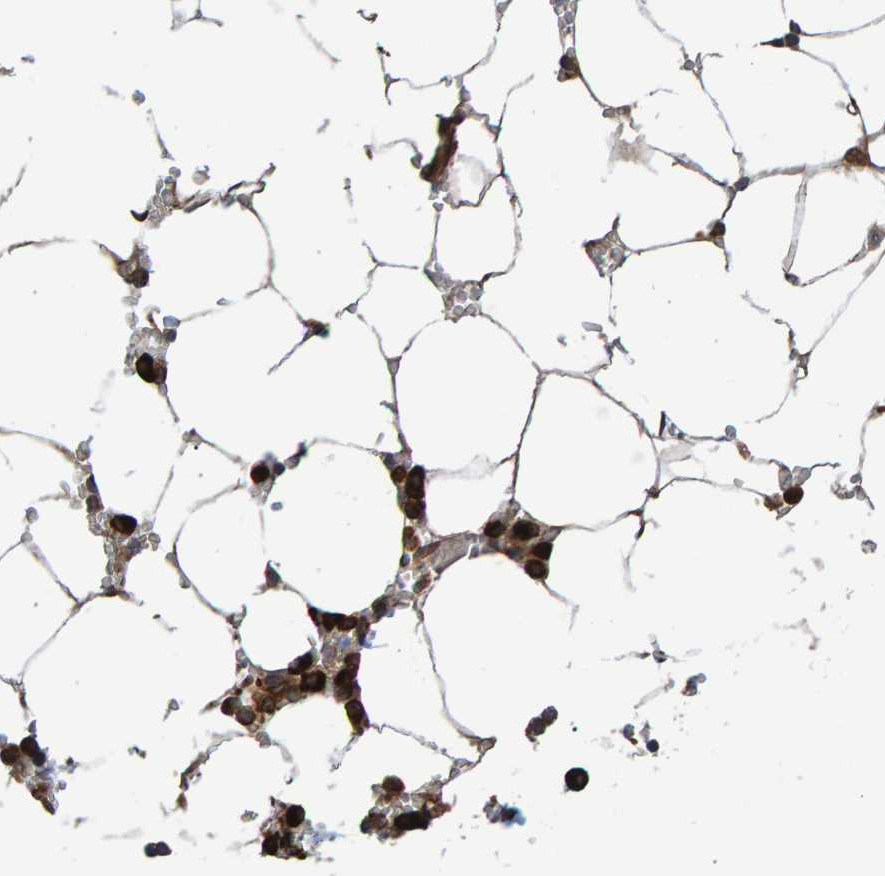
{"staining": {"intensity": "strong", "quantity": ">75%", "location": "cytoplasmic/membranous"}, "tissue": "bone marrow", "cell_type": "Hematopoietic cells", "image_type": "normal", "snomed": [{"axis": "morphology", "description": "Normal tissue, NOS"}, {"axis": "topography", "description": "Bone marrow"}], "caption": "Immunohistochemistry (IHC) (DAB) staining of benign human bone marrow demonstrates strong cytoplasmic/membranous protein positivity in approximately >75% of hematopoietic cells.", "gene": "FAM117A", "patient": {"sex": "male", "age": 70}}